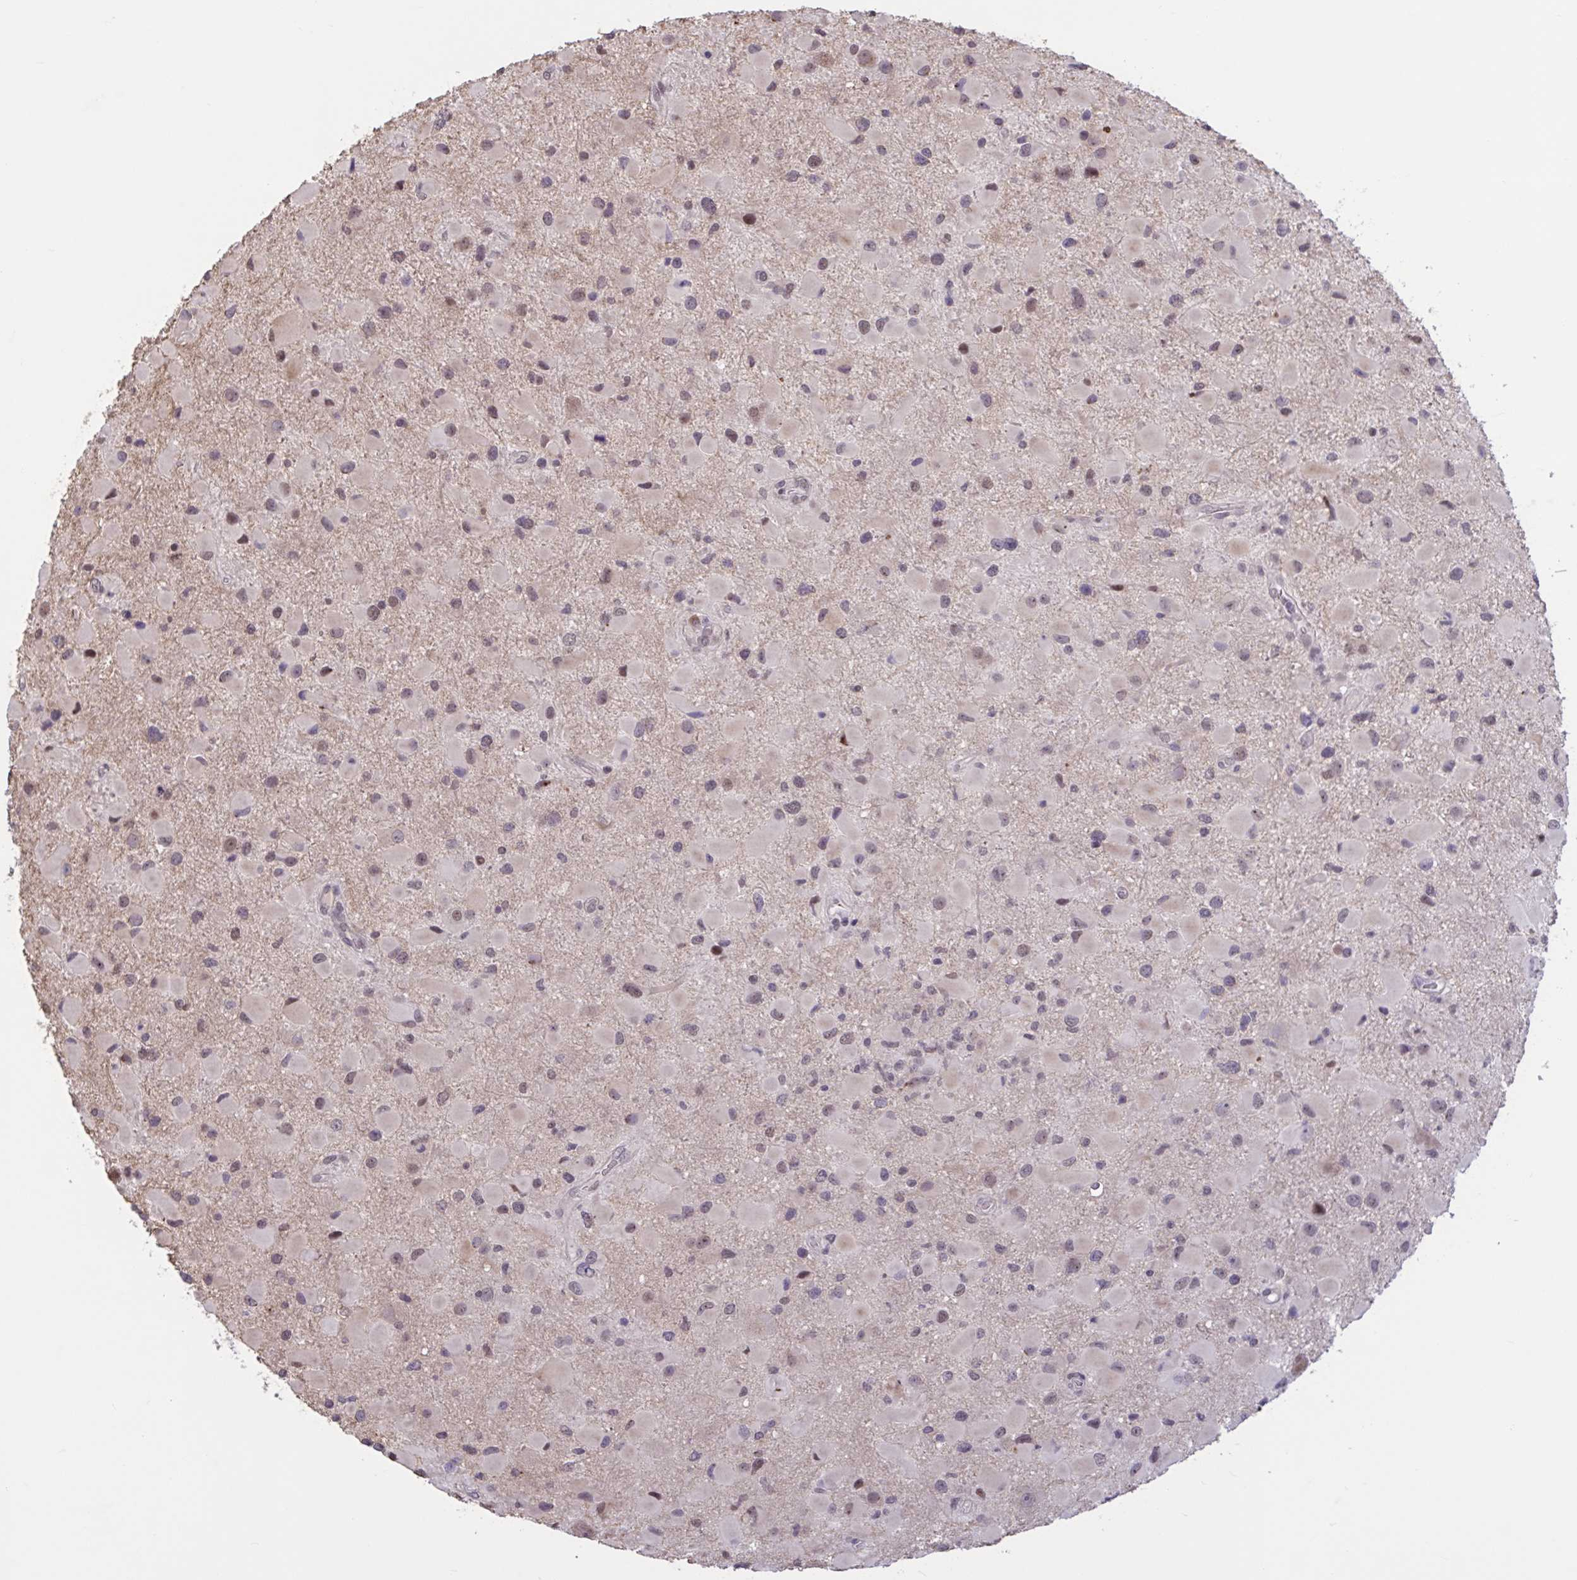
{"staining": {"intensity": "weak", "quantity": "25%-75%", "location": "nuclear"}, "tissue": "glioma", "cell_type": "Tumor cells", "image_type": "cancer", "snomed": [{"axis": "morphology", "description": "Glioma, malignant, Low grade"}, {"axis": "topography", "description": "Brain"}], "caption": "A brown stain shows weak nuclear positivity of a protein in malignant glioma (low-grade) tumor cells. The protein of interest is shown in brown color, while the nuclei are stained blue.", "gene": "ZNF414", "patient": {"sex": "female", "age": 32}}